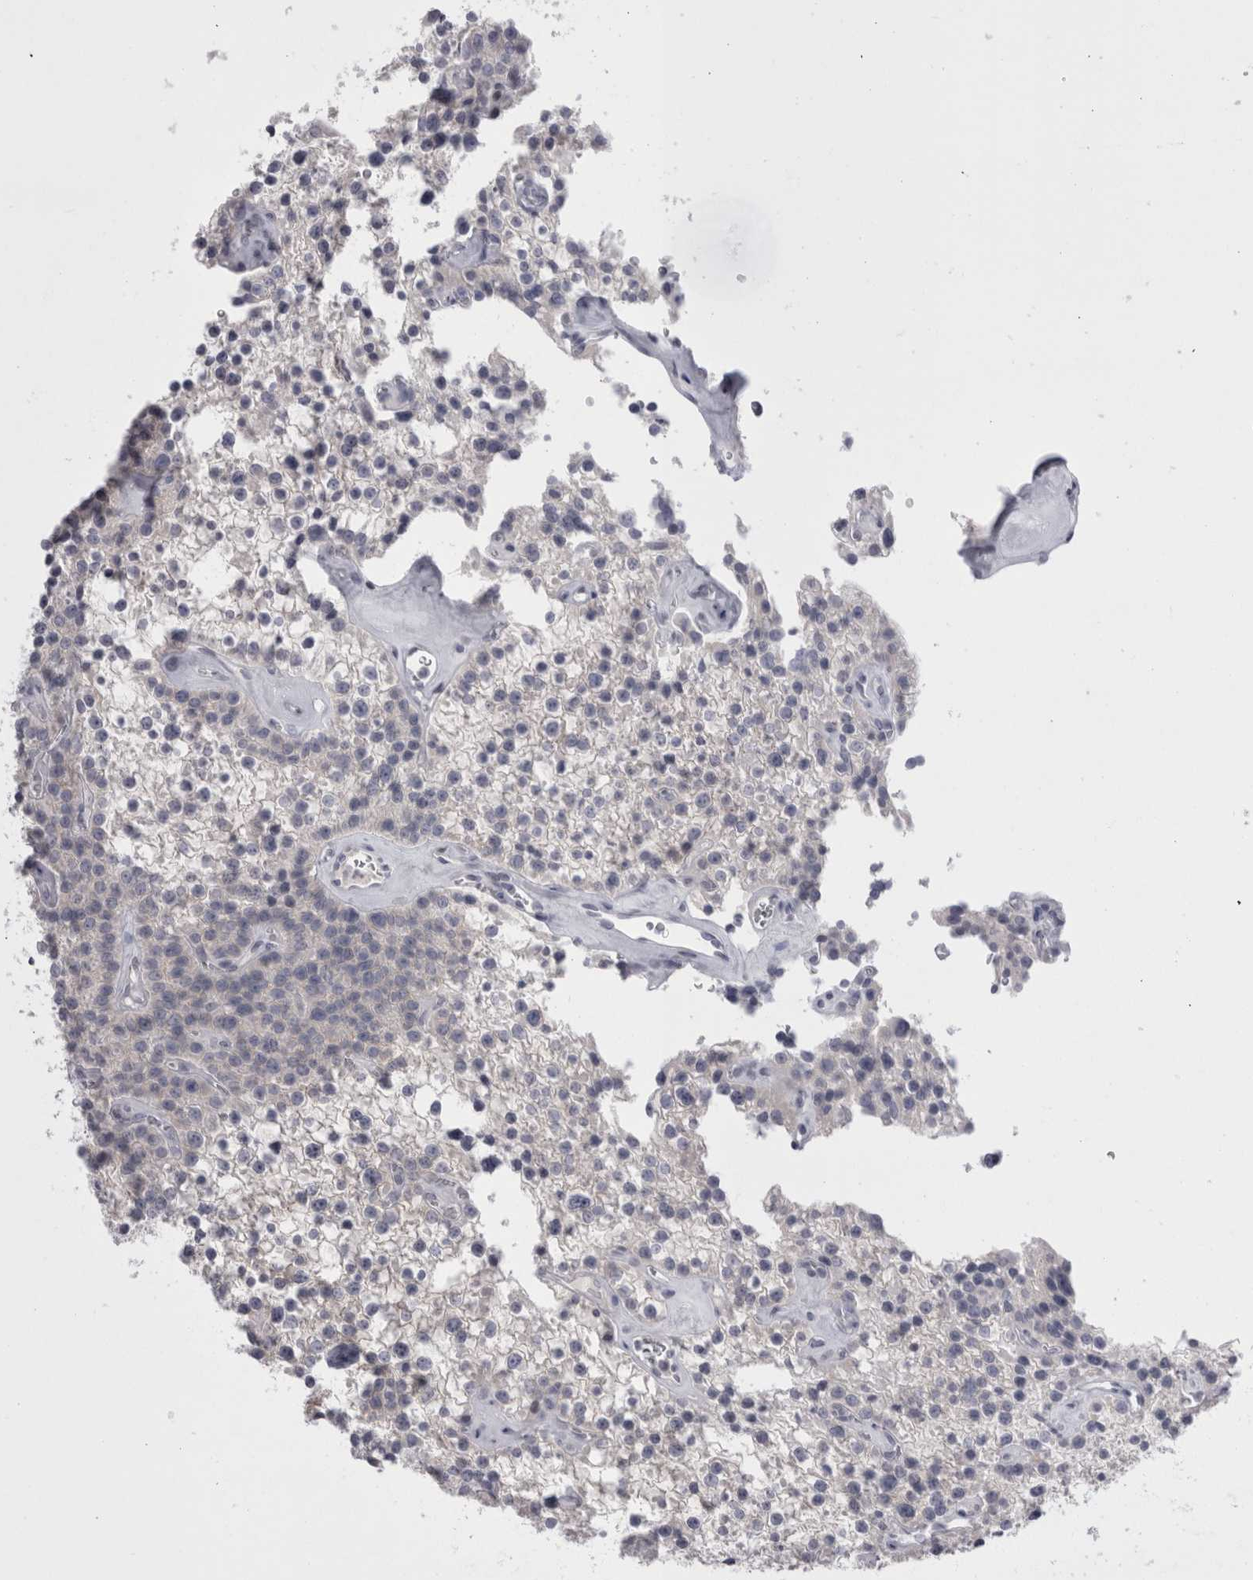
{"staining": {"intensity": "negative", "quantity": "none", "location": "none"}, "tissue": "parathyroid gland", "cell_type": "Glandular cells", "image_type": "normal", "snomed": [{"axis": "morphology", "description": "Normal tissue, NOS"}, {"axis": "topography", "description": "Parathyroid gland"}], "caption": "Immunohistochemistry (IHC) image of benign parathyroid gland: human parathyroid gland stained with DAB shows no significant protein staining in glandular cells.", "gene": "FNDC8", "patient": {"sex": "female", "age": 64}}